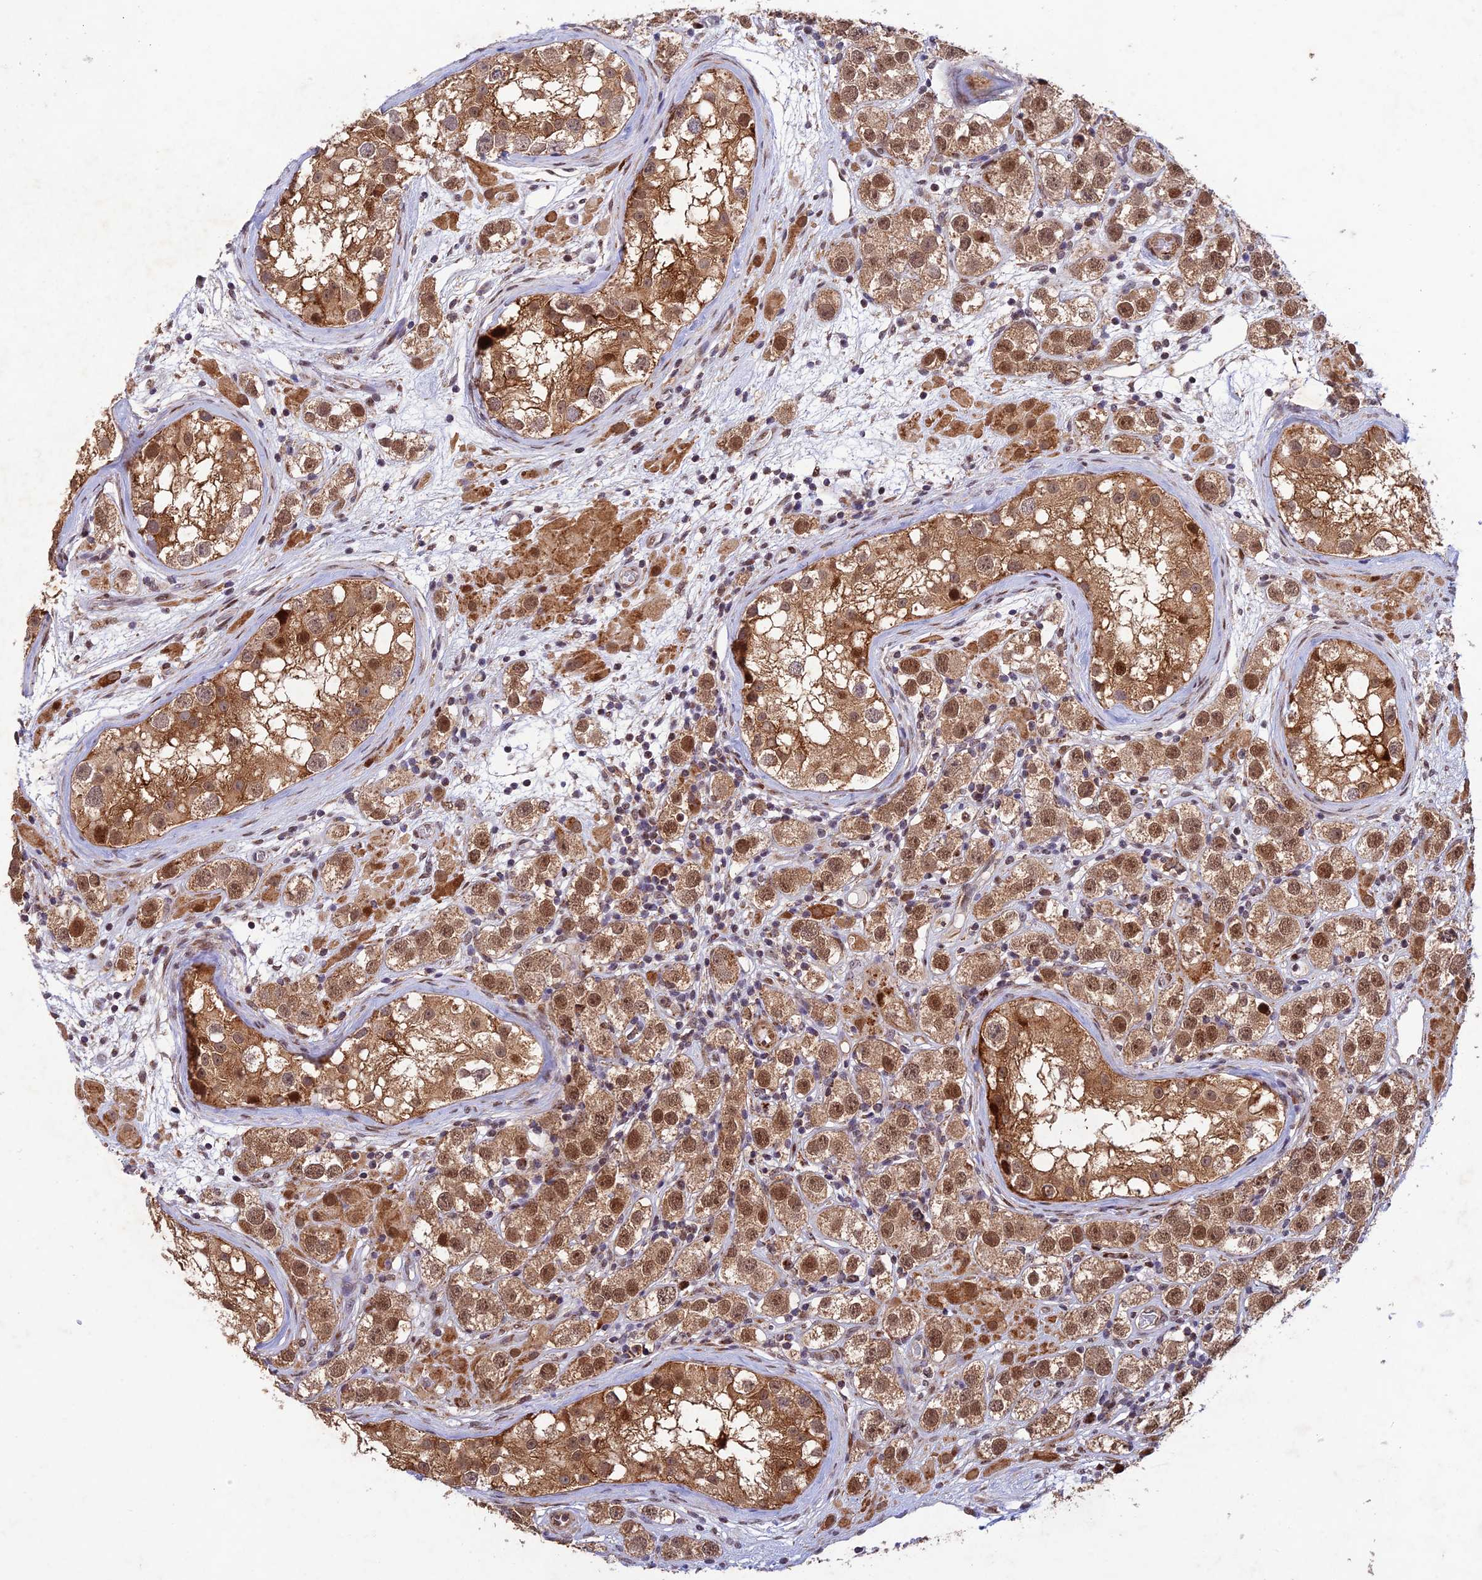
{"staining": {"intensity": "moderate", "quantity": ">75%", "location": "cytoplasmic/membranous,nuclear"}, "tissue": "testis cancer", "cell_type": "Tumor cells", "image_type": "cancer", "snomed": [{"axis": "morphology", "description": "Seminoma, NOS"}, {"axis": "topography", "description": "Testis"}], "caption": "This image reveals IHC staining of human testis seminoma, with medium moderate cytoplasmic/membranous and nuclear expression in about >75% of tumor cells.", "gene": "WDR55", "patient": {"sex": "male", "age": 28}}